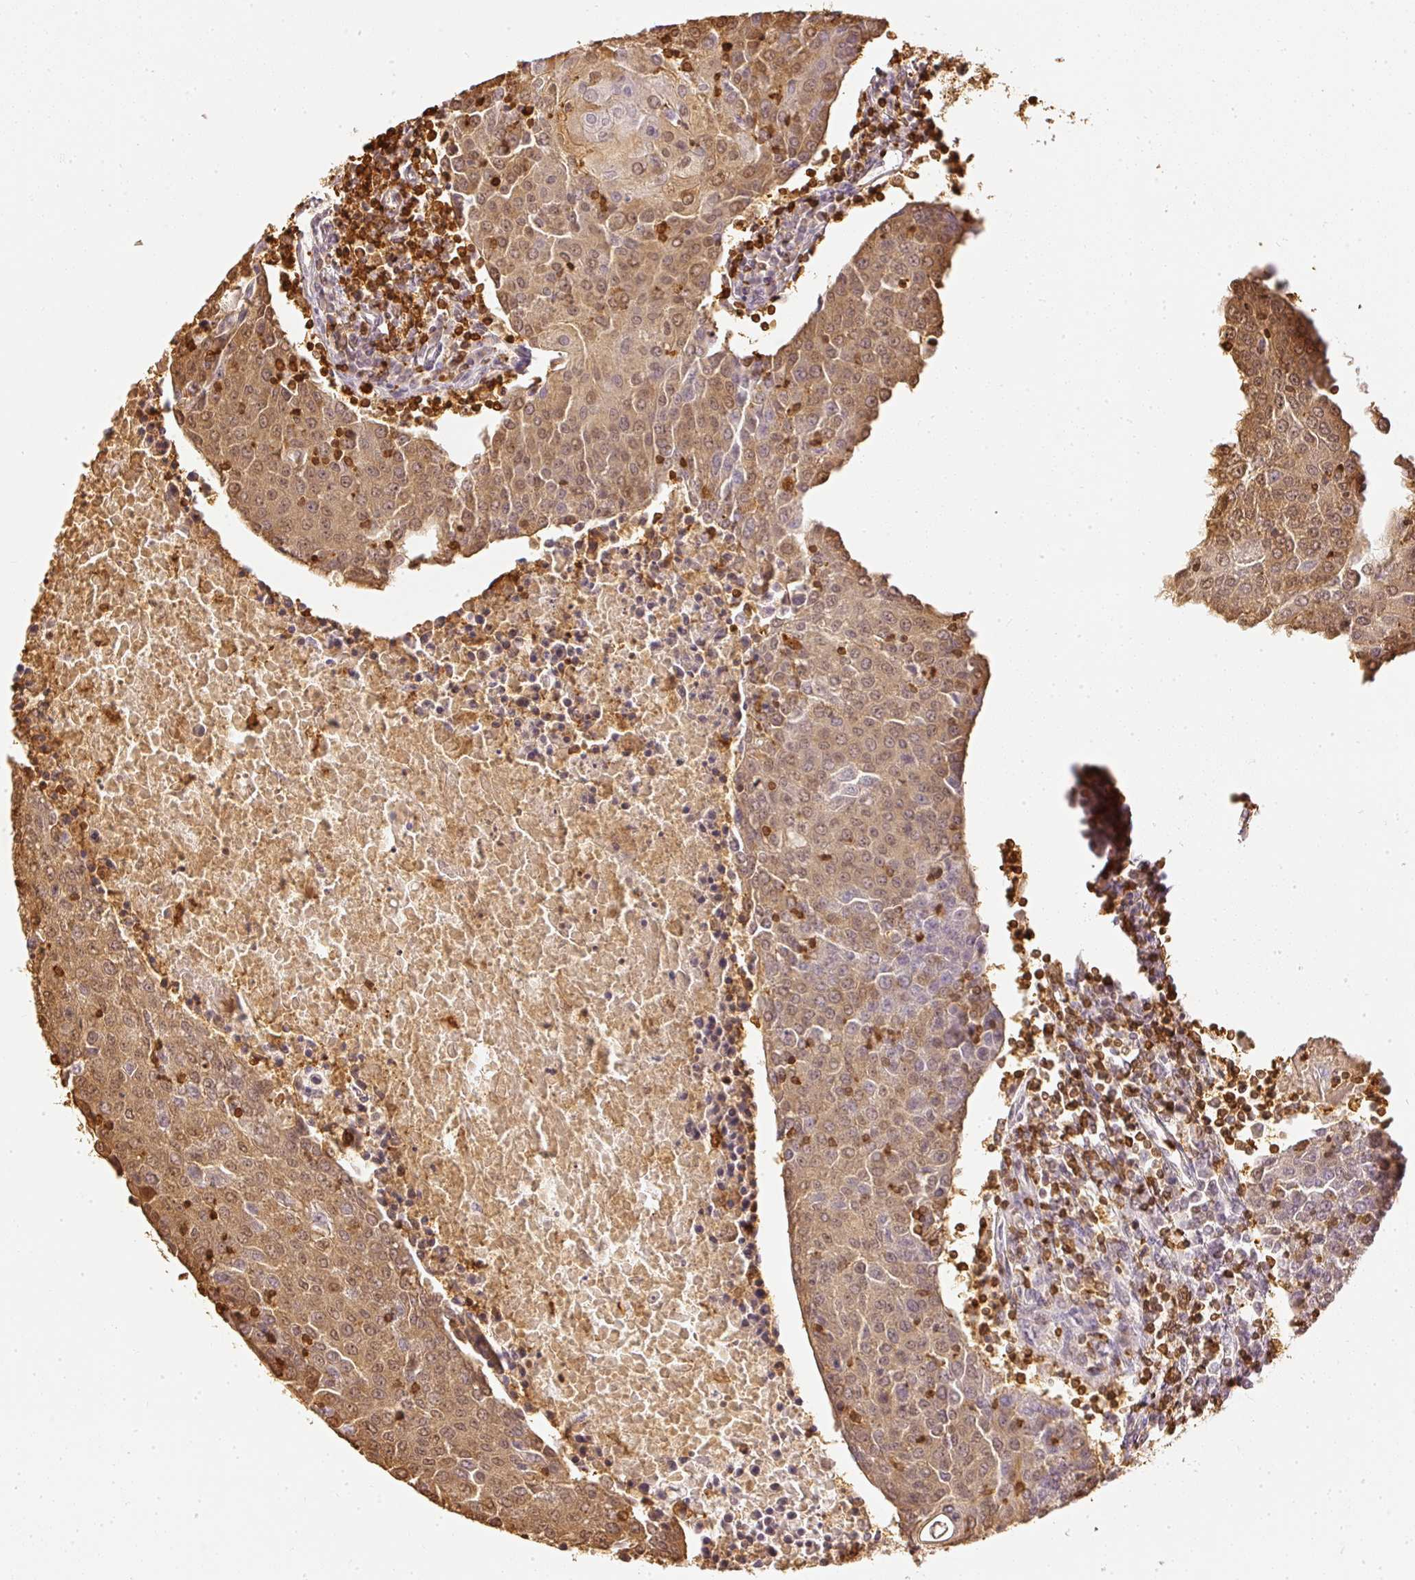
{"staining": {"intensity": "moderate", "quantity": ">75%", "location": "cytoplasmic/membranous,nuclear"}, "tissue": "urothelial cancer", "cell_type": "Tumor cells", "image_type": "cancer", "snomed": [{"axis": "morphology", "description": "Urothelial carcinoma, High grade"}, {"axis": "topography", "description": "Urinary bladder"}], "caption": "Urothelial carcinoma (high-grade) stained with a protein marker reveals moderate staining in tumor cells.", "gene": "PFN1", "patient": {"sex": "female", "age": 85}}